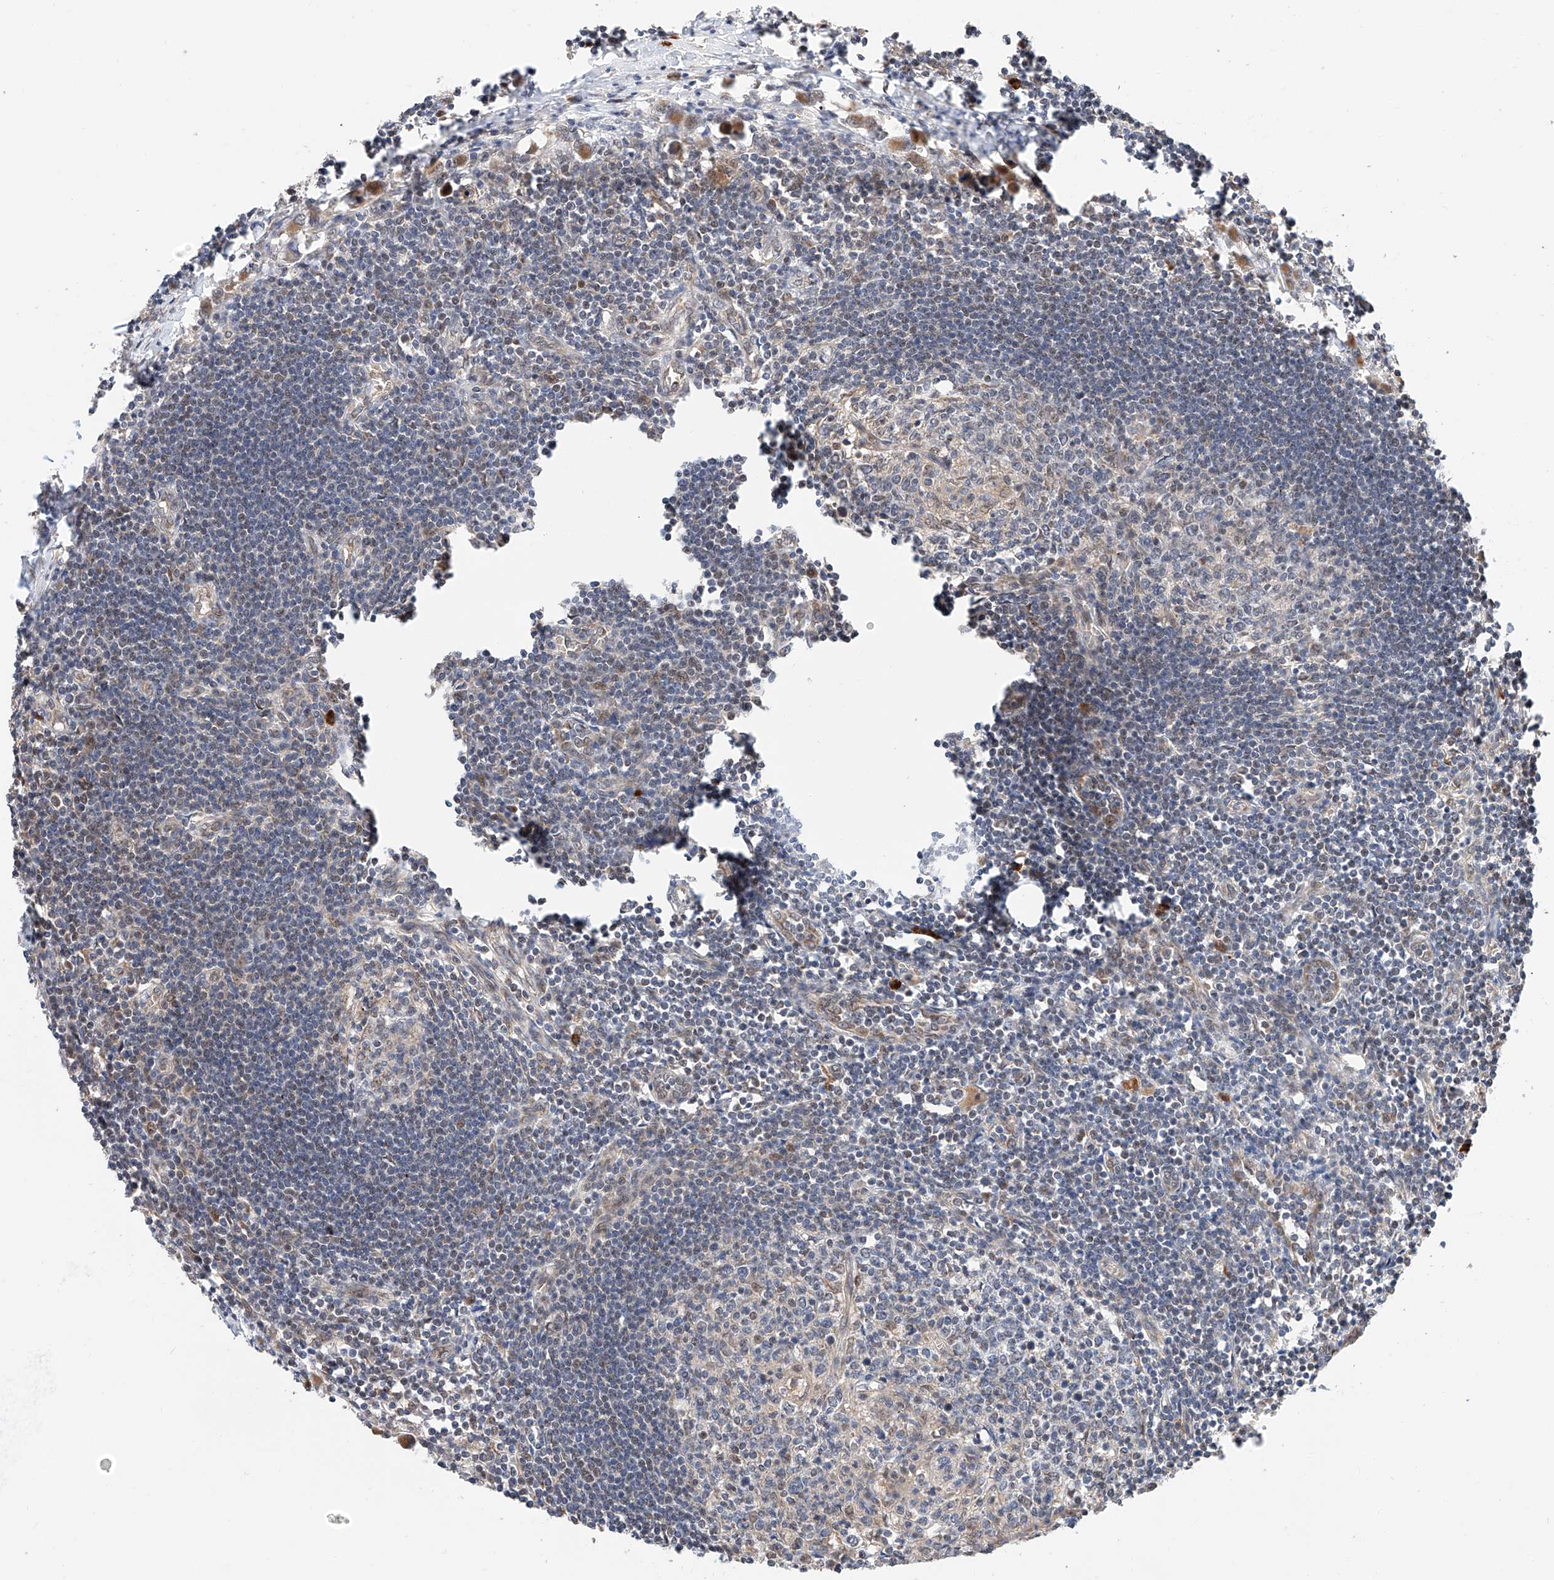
{"staining": {"intensity": "moderate", "quantity": "<25%", "location": "cytoplasmic/membranous,nuclear"}, "tissue": "lymph node", "cell_type": "Germinal center cells", "image_type": "normal", "snomed": [{"axis": "morphology", "description": "Normal tissue, NOS"}, {"axis": "morphology", "description": "Malignant melanoma, Metastatic site"}, {"axis": "topography", "description": "Lymph node"}], "caption": "About <25% of germinal center cells in benign human lymph node demonstrate moderate cytoplasmic/membranous,nuclear protein staining as visualized by brown immunohistochemical staining.", "gene": "THTPA", "patient": {"sex": "male", "age": 41}}